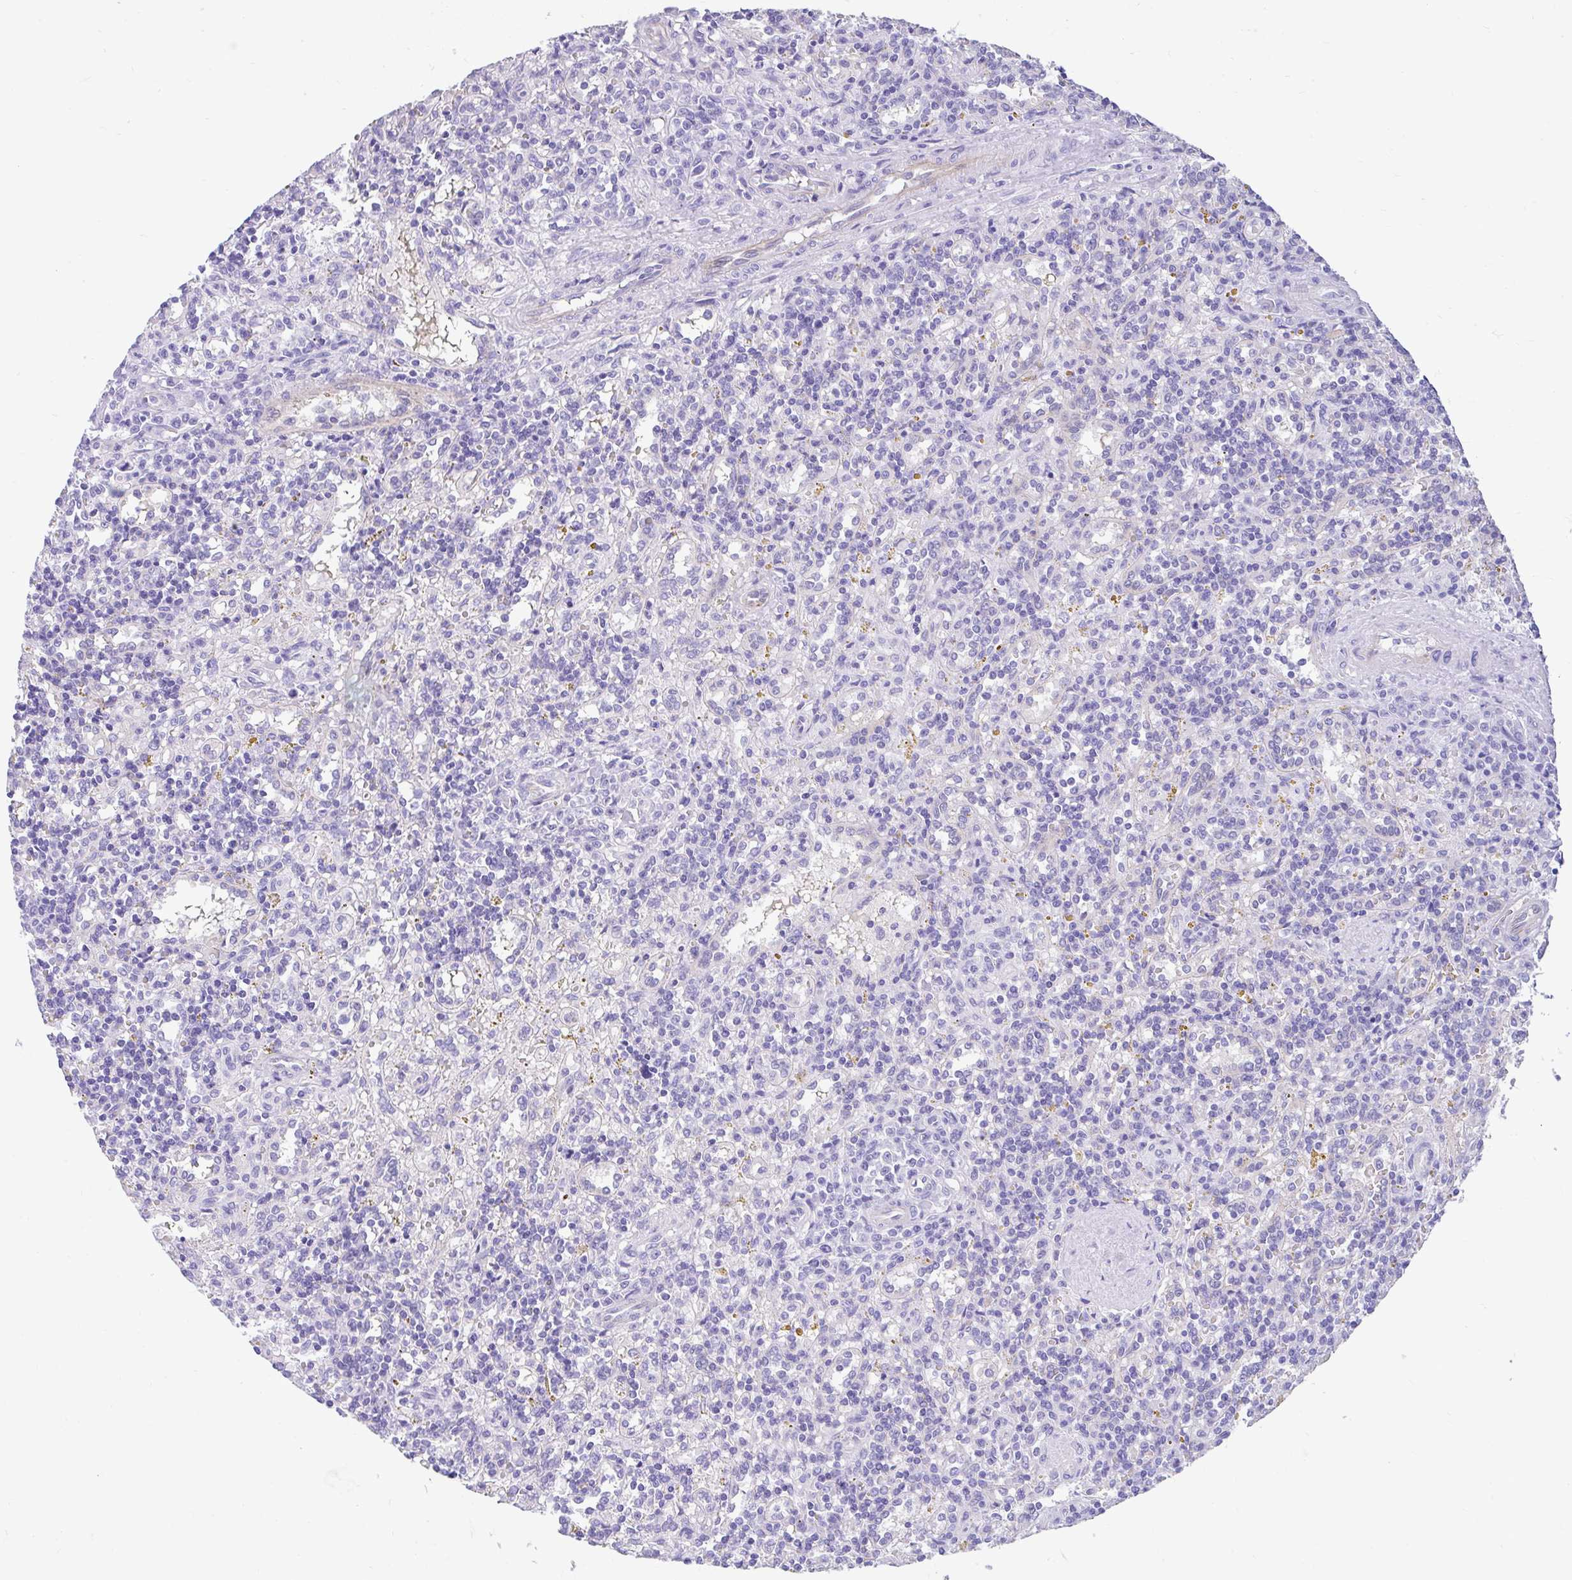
{"staining": {"intensity": "negative", "quantity": "none", "location": "none"}, "tissue": "lymphoma", "cell_type": "Tumor cells", "image_type": "cancer", "snomed": [{"axis": "morphology", "description": "Malignant lymphoma, non-Hodgkin's type, Low grade"}, {"axis": "topography", "description": "Spleen"}], "caption": "This image is of malignant lymphoma, non-Hodgkin's type (low-grade) stained with immunohistochemistry to label a protein in brown with the nuclei are counter-stained blue. There is no expression in tumor cells. (Brightfield microscopy of DAB (3,3'-diaminobenzidine) immunohistochemistry (IHC) at high magnification).", "gene": "FAM107A", "patient": {"sex": "male", "age": 67}}